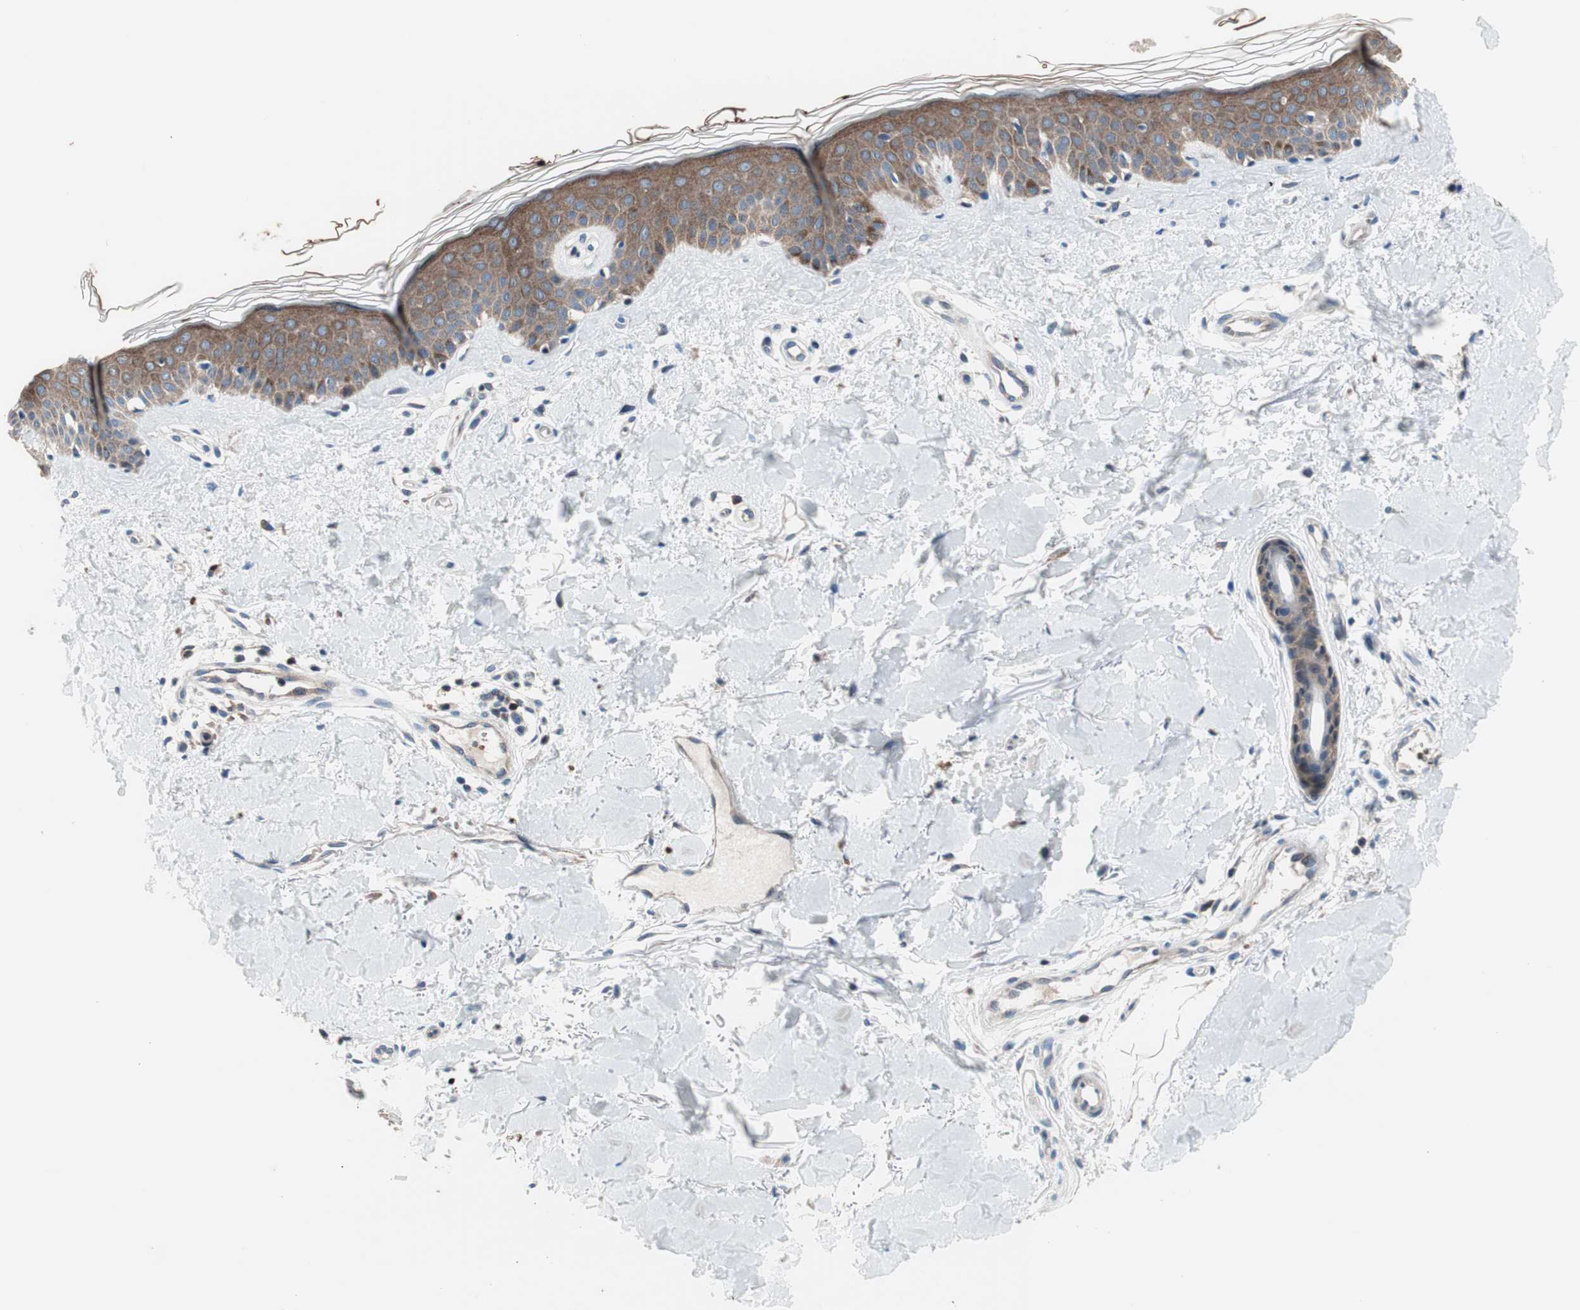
{"staining": {"intensity": "moderate", "quantity": "<25%", "location": "cytoplasmic/membranous"}, "tissue": "skin", "cell_type": "Fibroblasts", "image_type": "normal", "snomed": [{"axis": "morphology", "description": "Normal tissue, NOS"}, {"axis": "topography", "description": "Skin"}], "caption": "An image showing moderate cytoplasmic/membranous staining in approximately <25% of fibroblasts in normal skin, as visualized by brown immunohistochemical staining.", "gene": "PRDX2", "patient": {"sex": "male", "age": 67}}